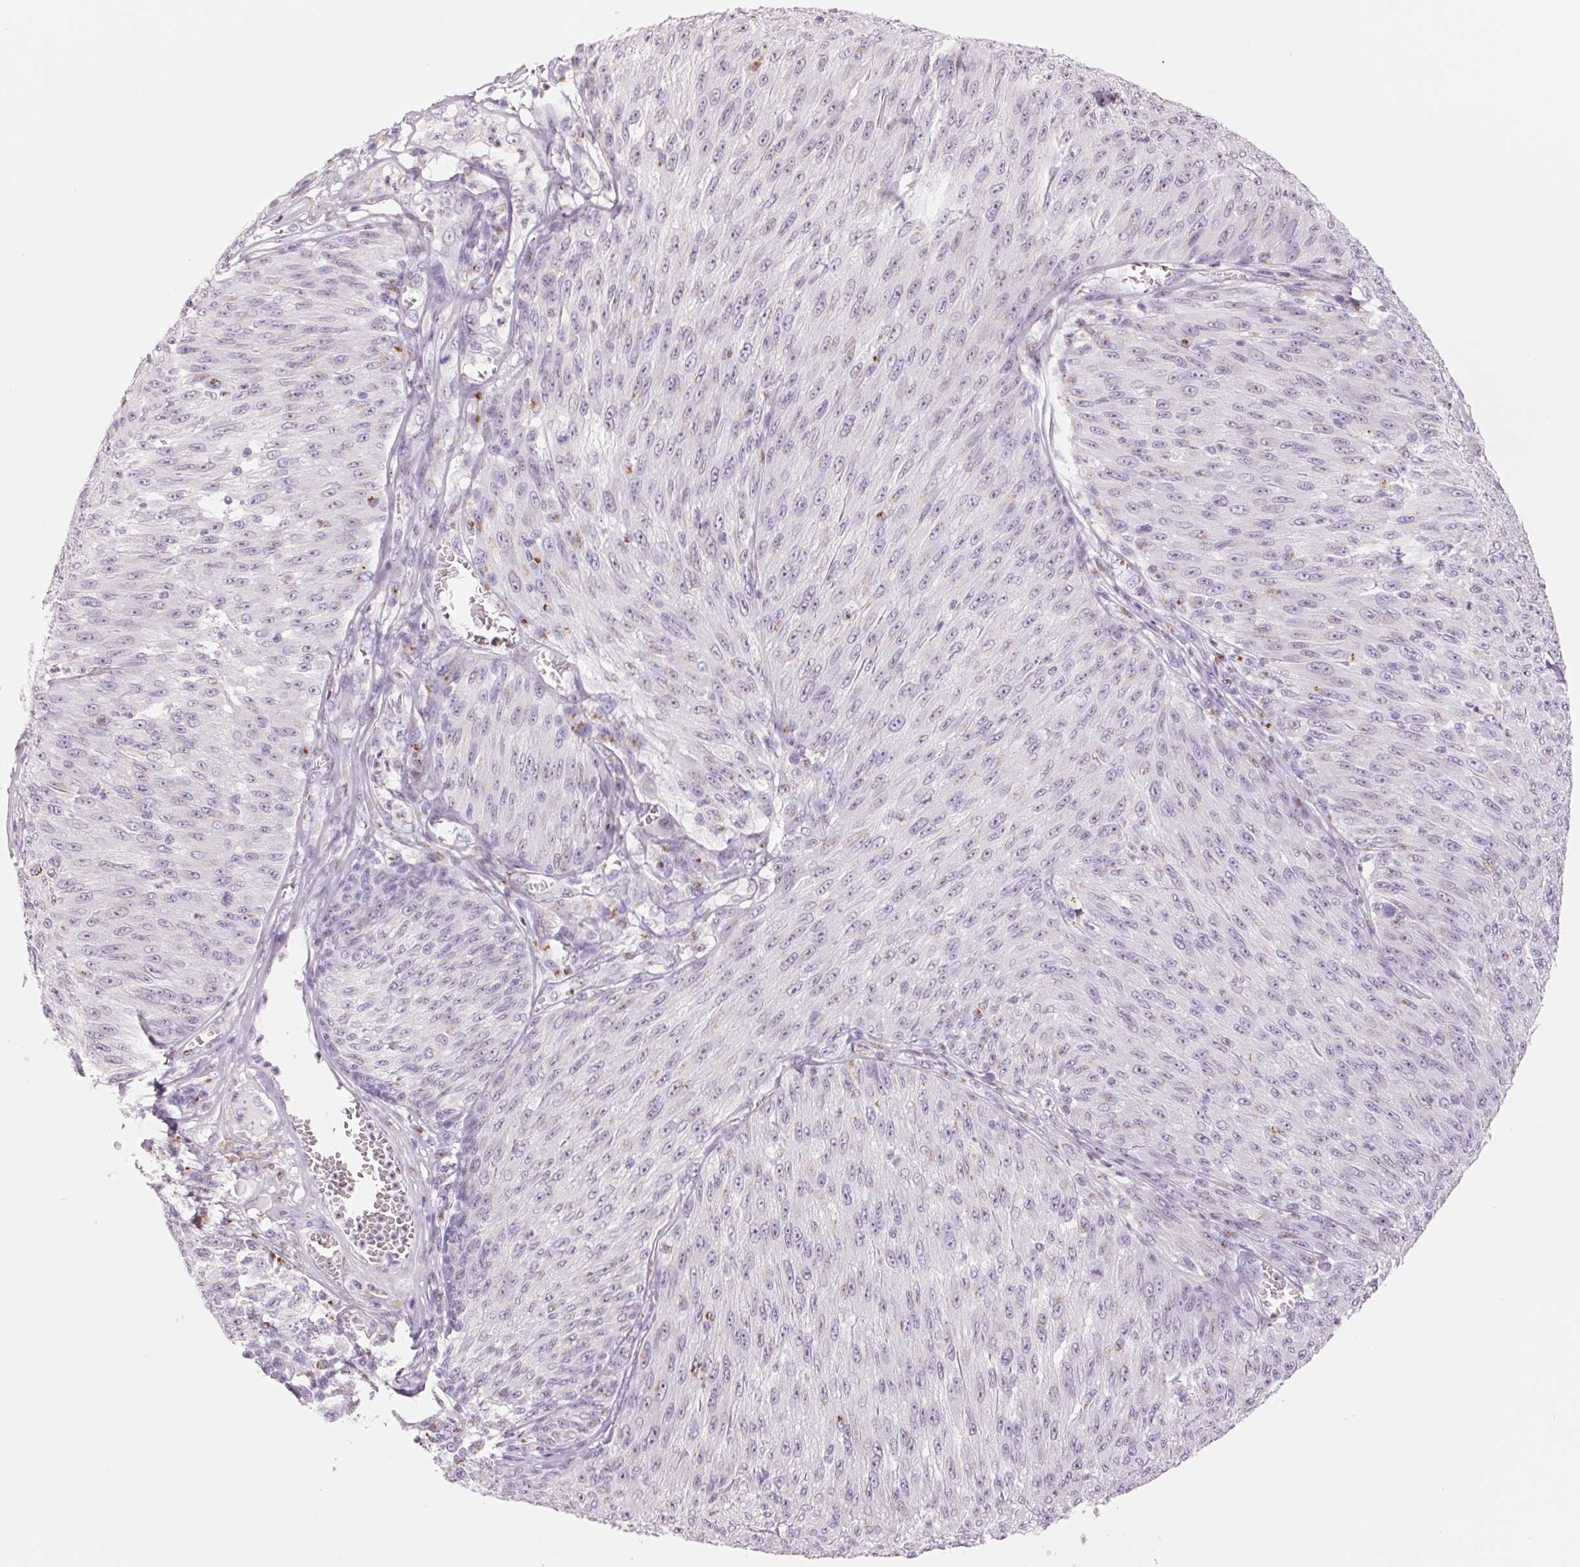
{"staining": {"intensity": "moderate", "quantity": "<25%", "location": "cytoplasmic/membranous"}, "tissue": "melanoma", "cell_type": "Tumor cells", "image_type": "cancer", "snomed": [{"axis": "morphology", "description": "Malignant melanoma, NOS"}, {"axis": "topography", "description": "Skin"}], "caption": "Moderate cytoplasmic/membranous positivity is appreciated in about <25% of tumor cells in malignant melanoma.", "gene": "GALNT7", "patient": {"sex": "male", "age": 85}}